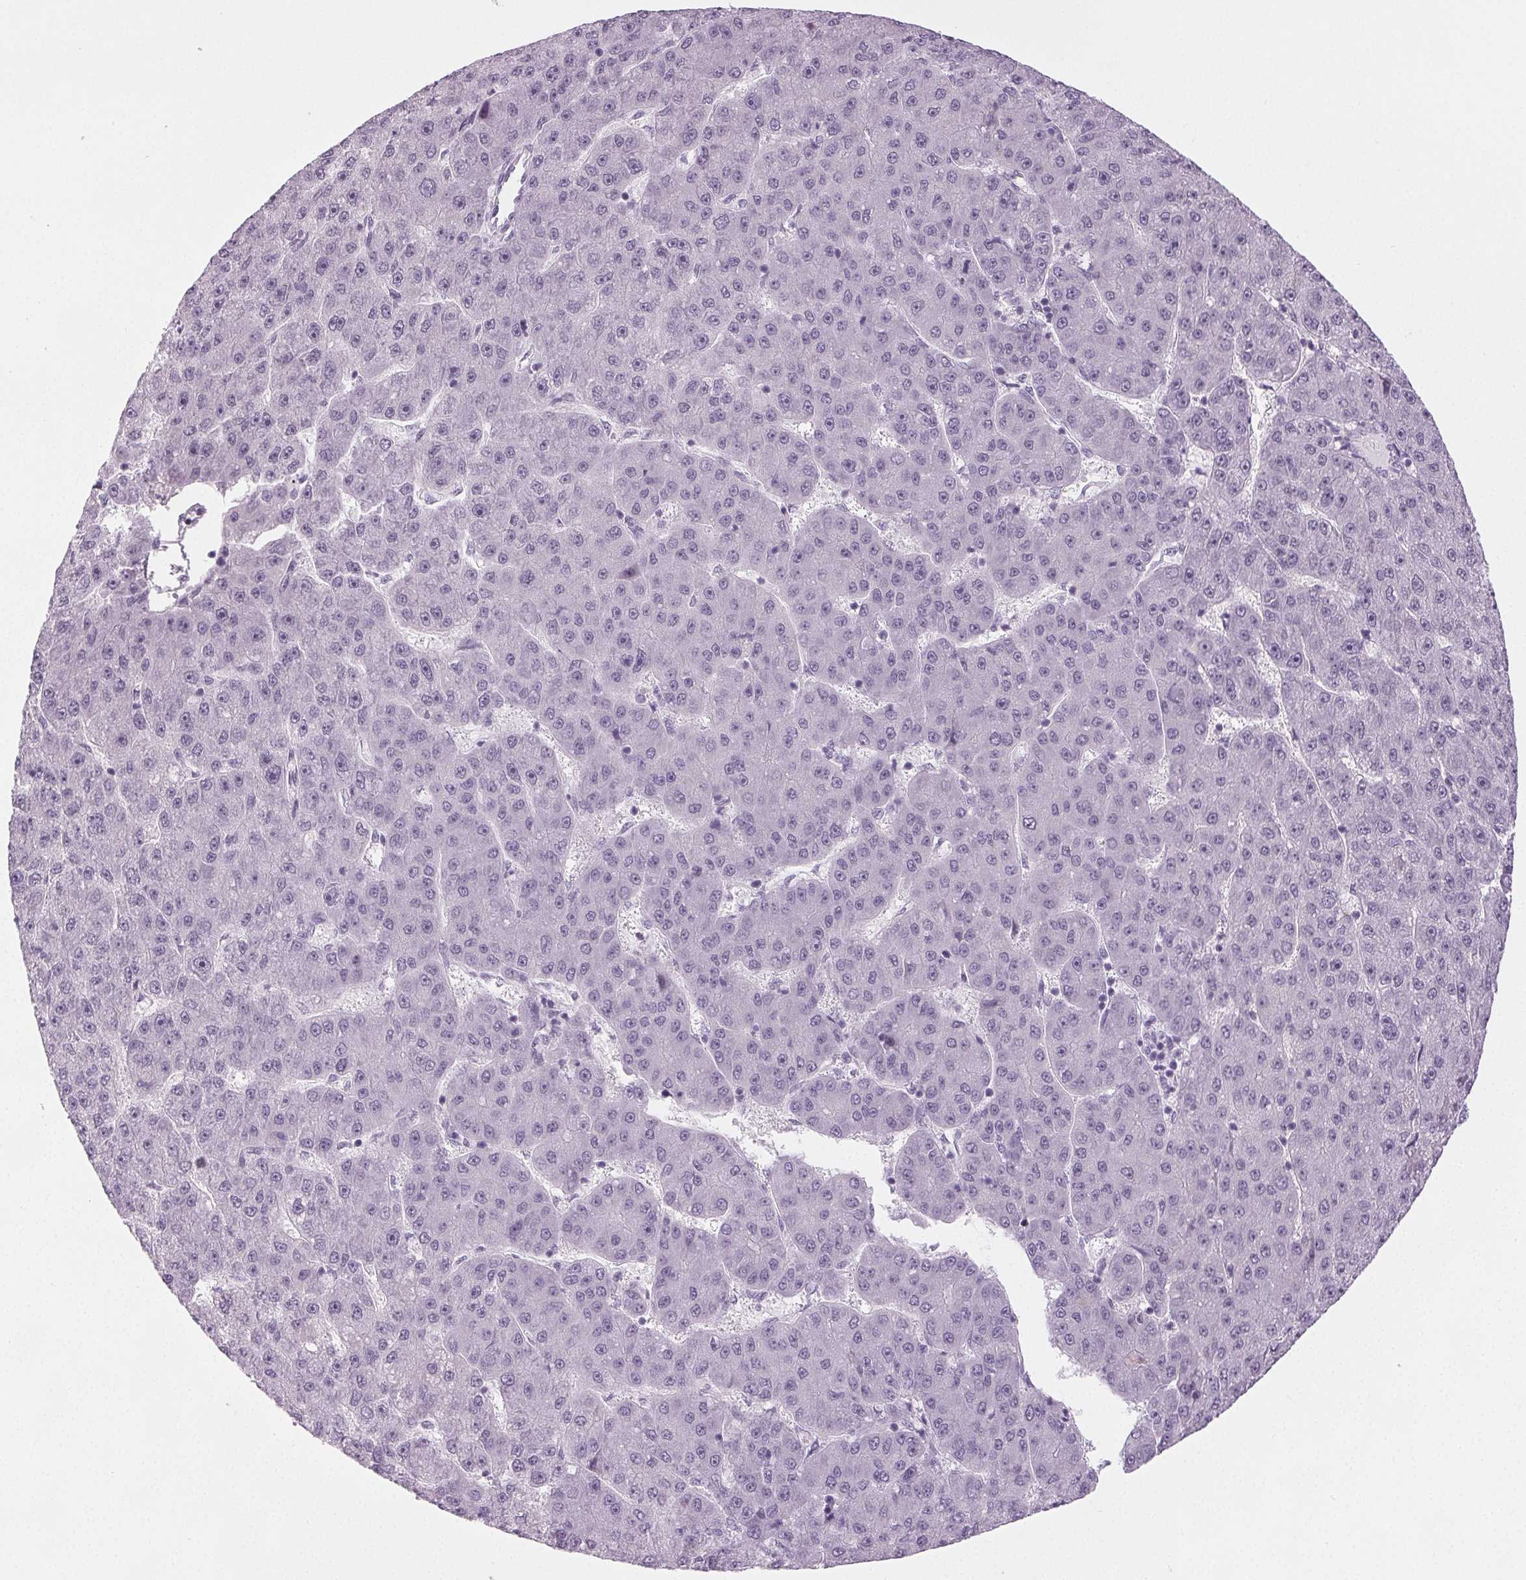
{"staining": {"intensity": "negative", "quantity": "none", "location": "none"}, "tissue": "liver cancer", "cell_type": "Tumor cells", "image_type": "cancer", "snomed": [{"axis": "morphology", "description": "Carcinoma, Hepatocellular, NOS"}, {"axis": "topography", "description": "Liver"}], "caption": "Tumor cells are negative for brown protein staining in liver cancer (hepatocellular carcinoma).", "gene": "IGF2BP1", "patient": {"sex": "male", "age": 67}}